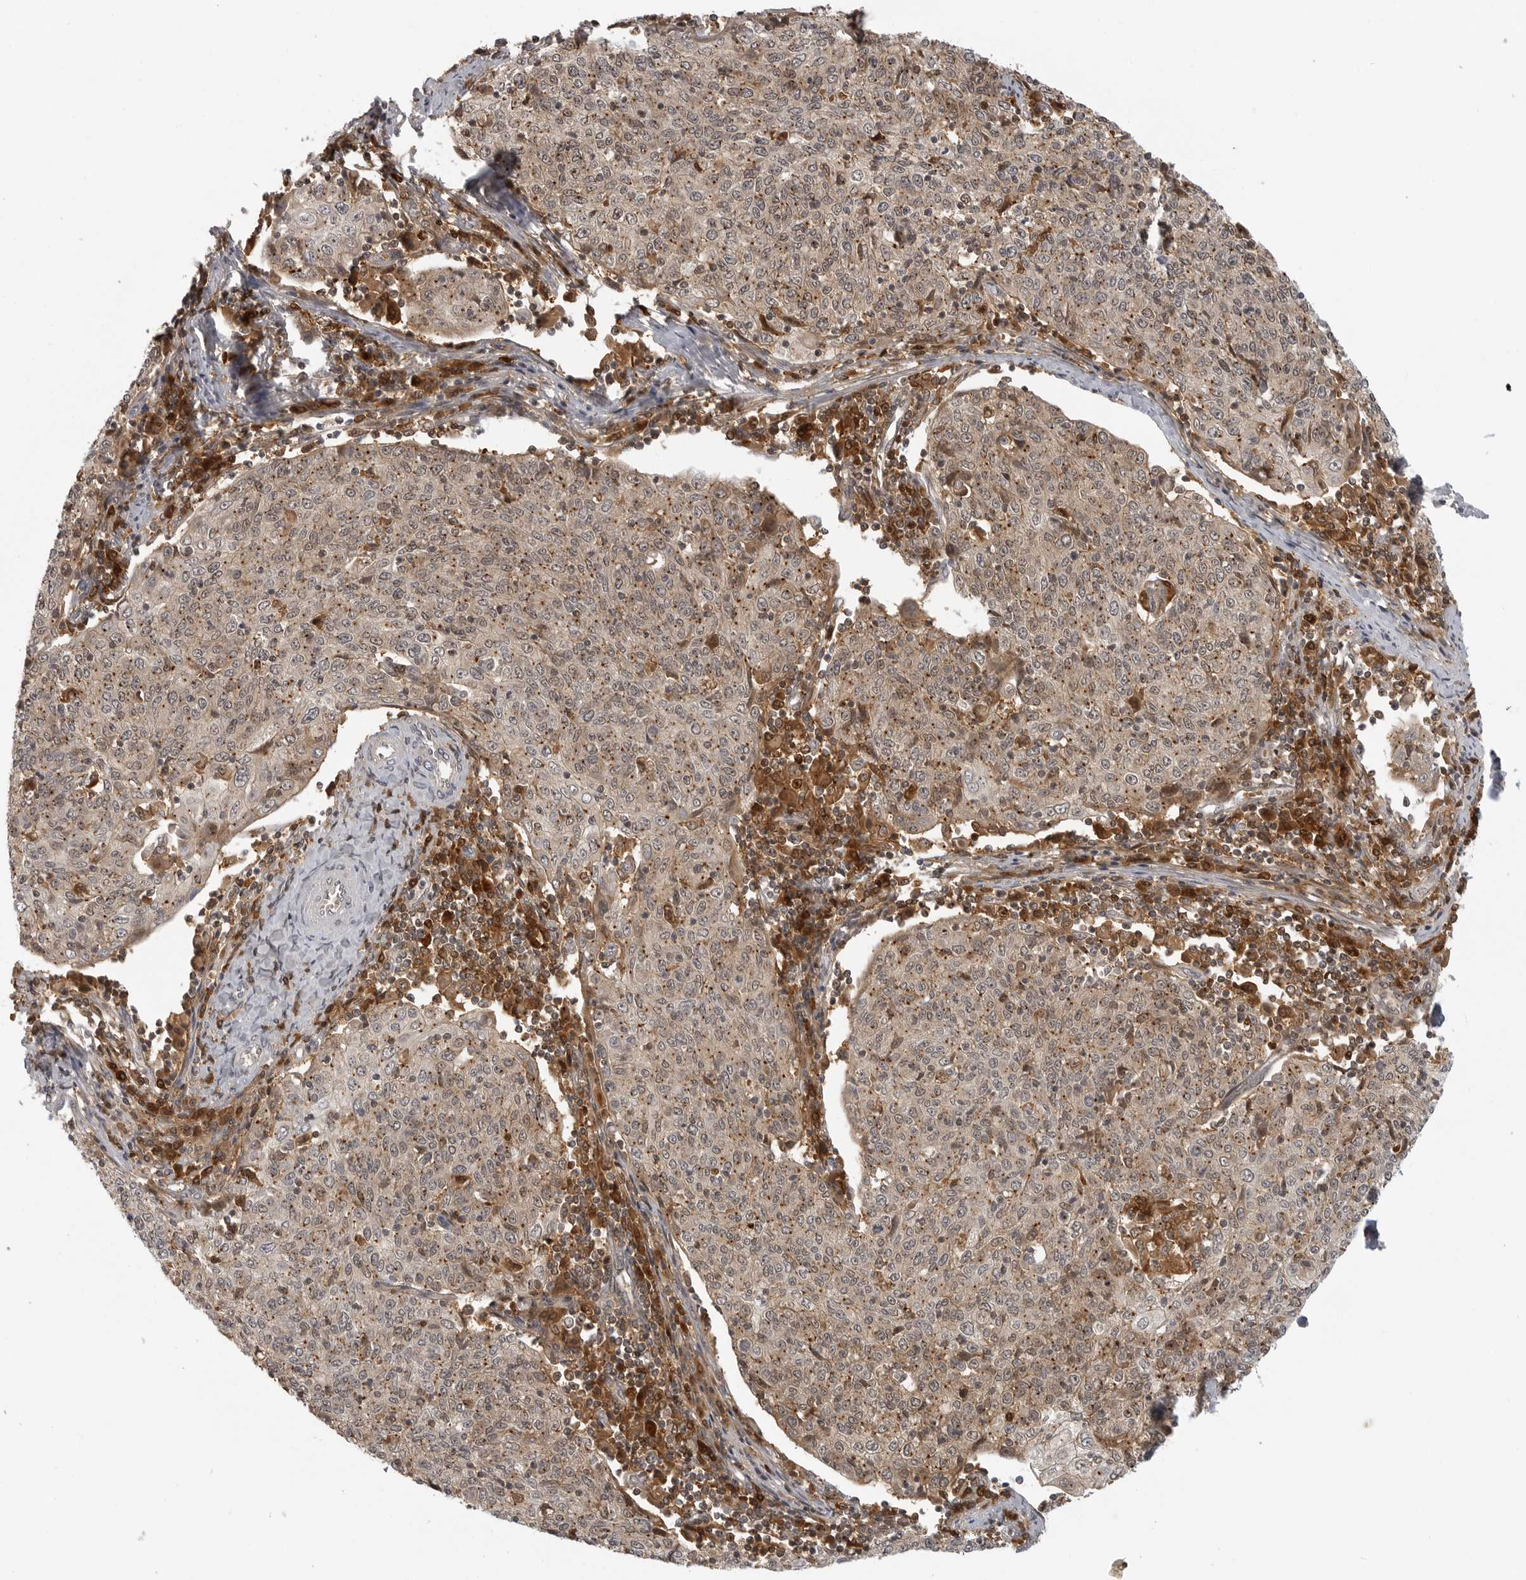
{"staining": {"intensity": "moderate", "quantity": ">75%", "location": "cytoplasmic/membranous"}, "tissue": "cervical cancer", "cell_type": "Tumor cells", "image_type": "cancer", "snomed": [{"axis": "morphology", "description": "Squamous cell carcinoma, NOS"}, {"axis": "topography", "description": "Cervix"}], "caption": "High-power microscopy captured an immunohistochemistry photomicrograph of cervical cancer (squamous cell carcinoma), revealing moderate cytoplasmic/membranous staining in about >75% of tumor cells.", "gene": "CTIF", "patient": {"sex": "female", "age": 48}}